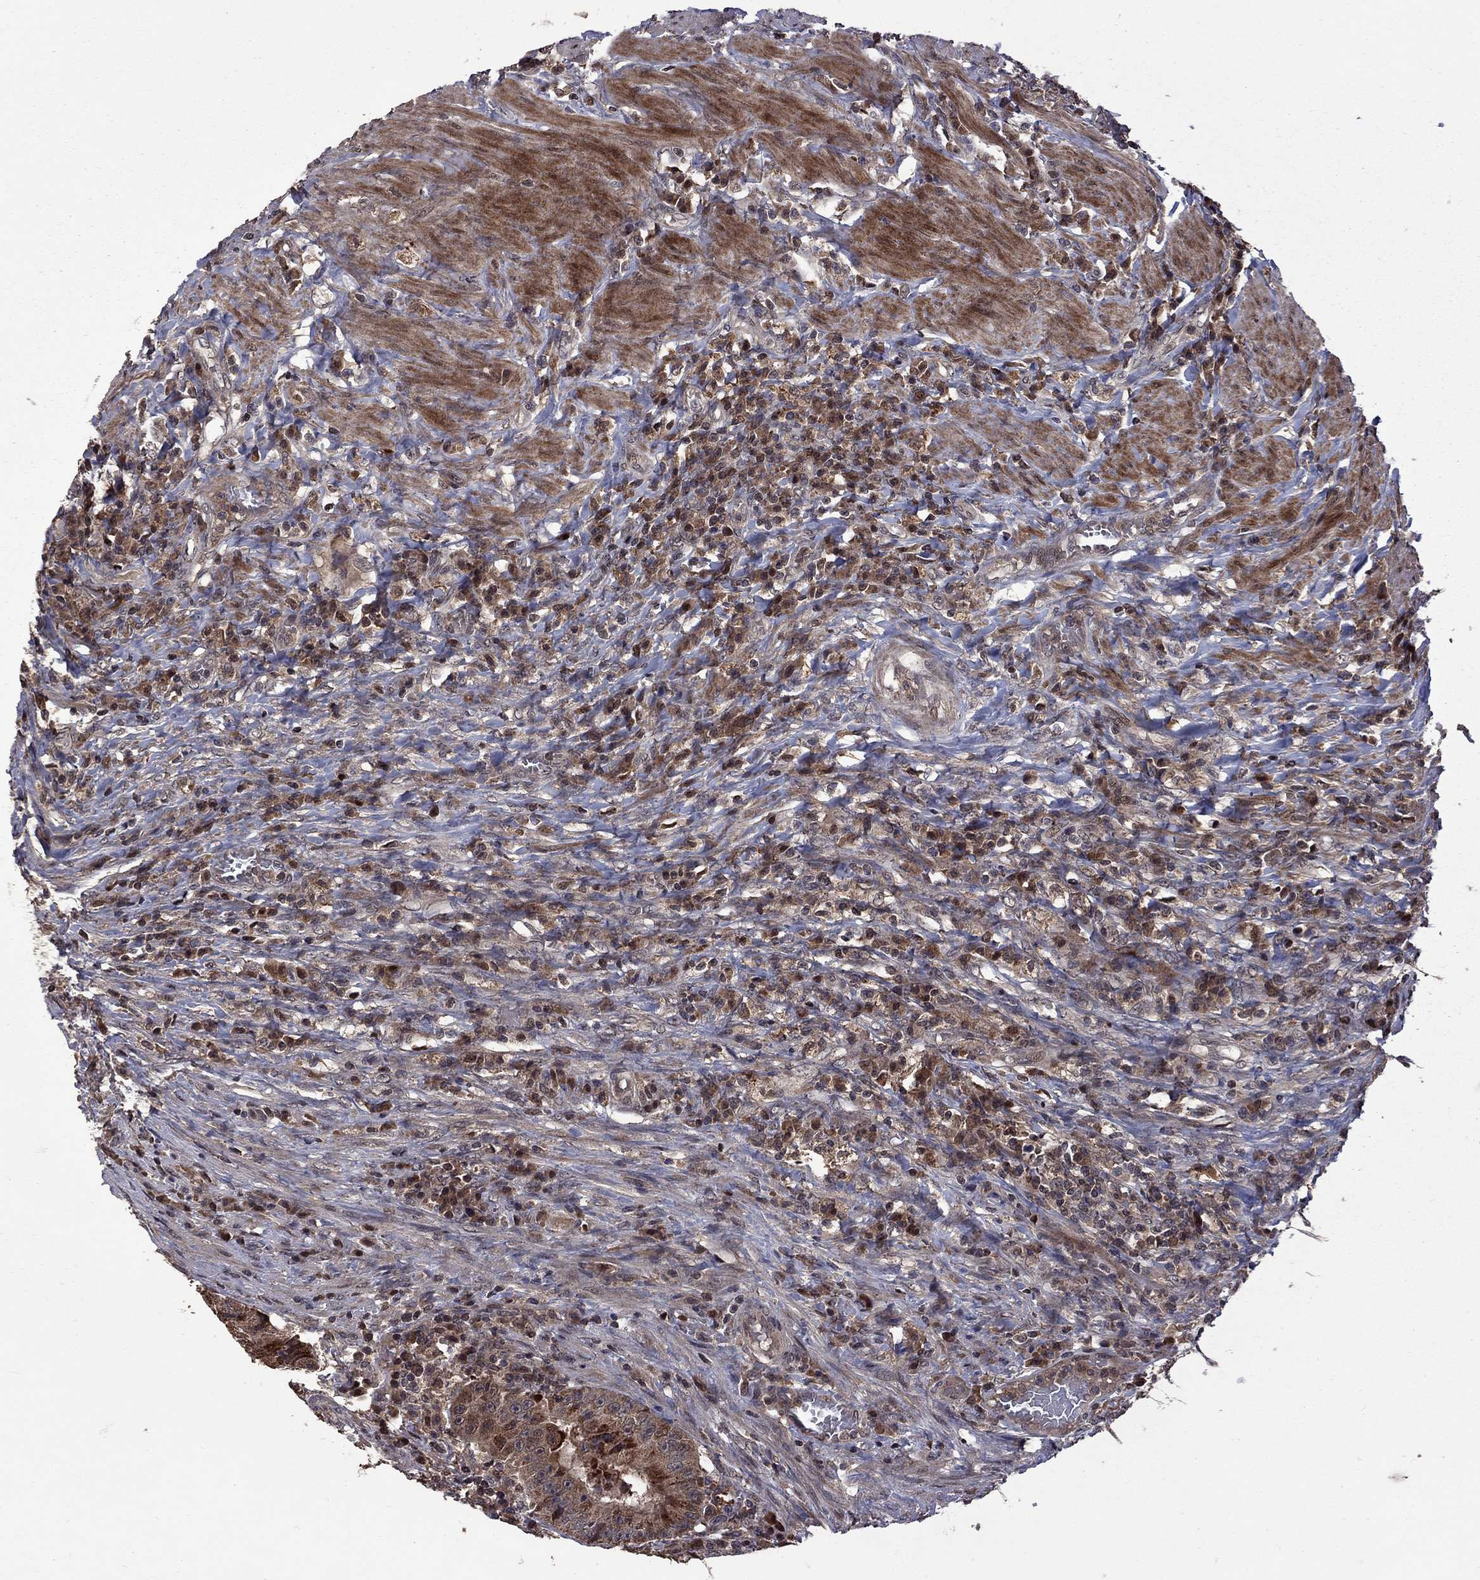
{"staining": {"intensity": "strong", "quantity": "25%-75%", "location": "cytoplasmic/membranous"}, "tissue": "colorectal cancer", "cell_type": "Tumor cells", "image_type": "cancer", "snomed": [{"axis": "morphology", "description": "Adenocarcinoma, NOS"}, {"axis": "topography", "description": "Colon"}], "caption": "Colorectal cancer (adenocarcinoma) stained with a protein marker exhibits strong staining in tumor cells.", "gene": "IPP", "patient": {"sex": "female", "age": 86}}